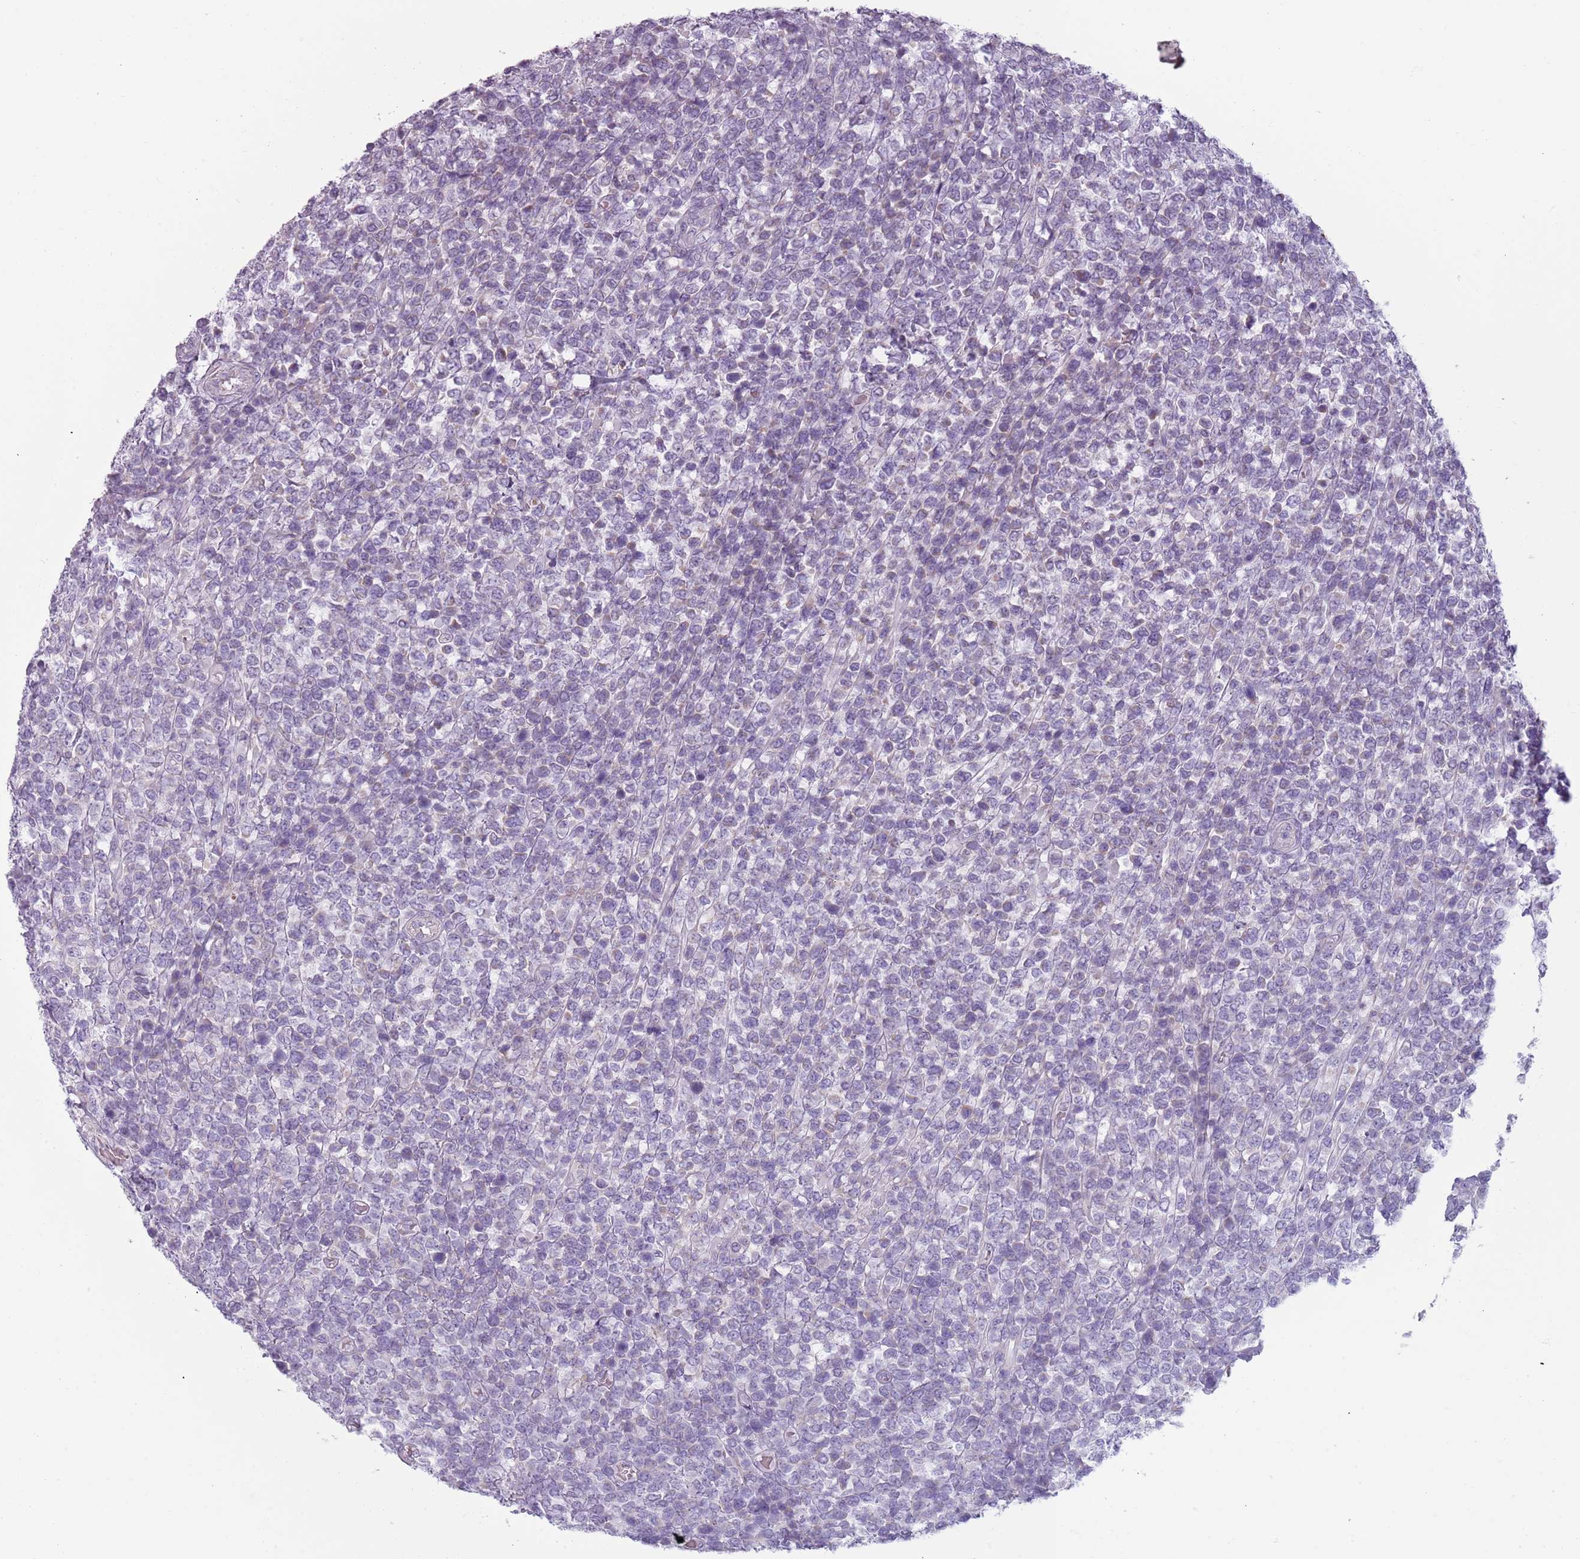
{"staining": {"intensity": "negative", "quantity": "none", "location": "none"}, "tissue": "lymphoma", "cell_type": "Tumor cells", "image_type": "cancer", "snomed": [{"axis": "morphology", "description": "Malignant lymphoma, non-Hodgkin's type, High grade"}, {"axis": "topography", "description": "Soft tissue"}], "caption": "Immunohistochemistry photomicrograph of neoplastic tissue: human malignant lymphoma, non-Hodgkin's type (high-grade) stained with DAB exhibits no significant protein expression in tumor cells.", "gene": "MEGF8", "patient": {"sex": "female", "age": 56}}